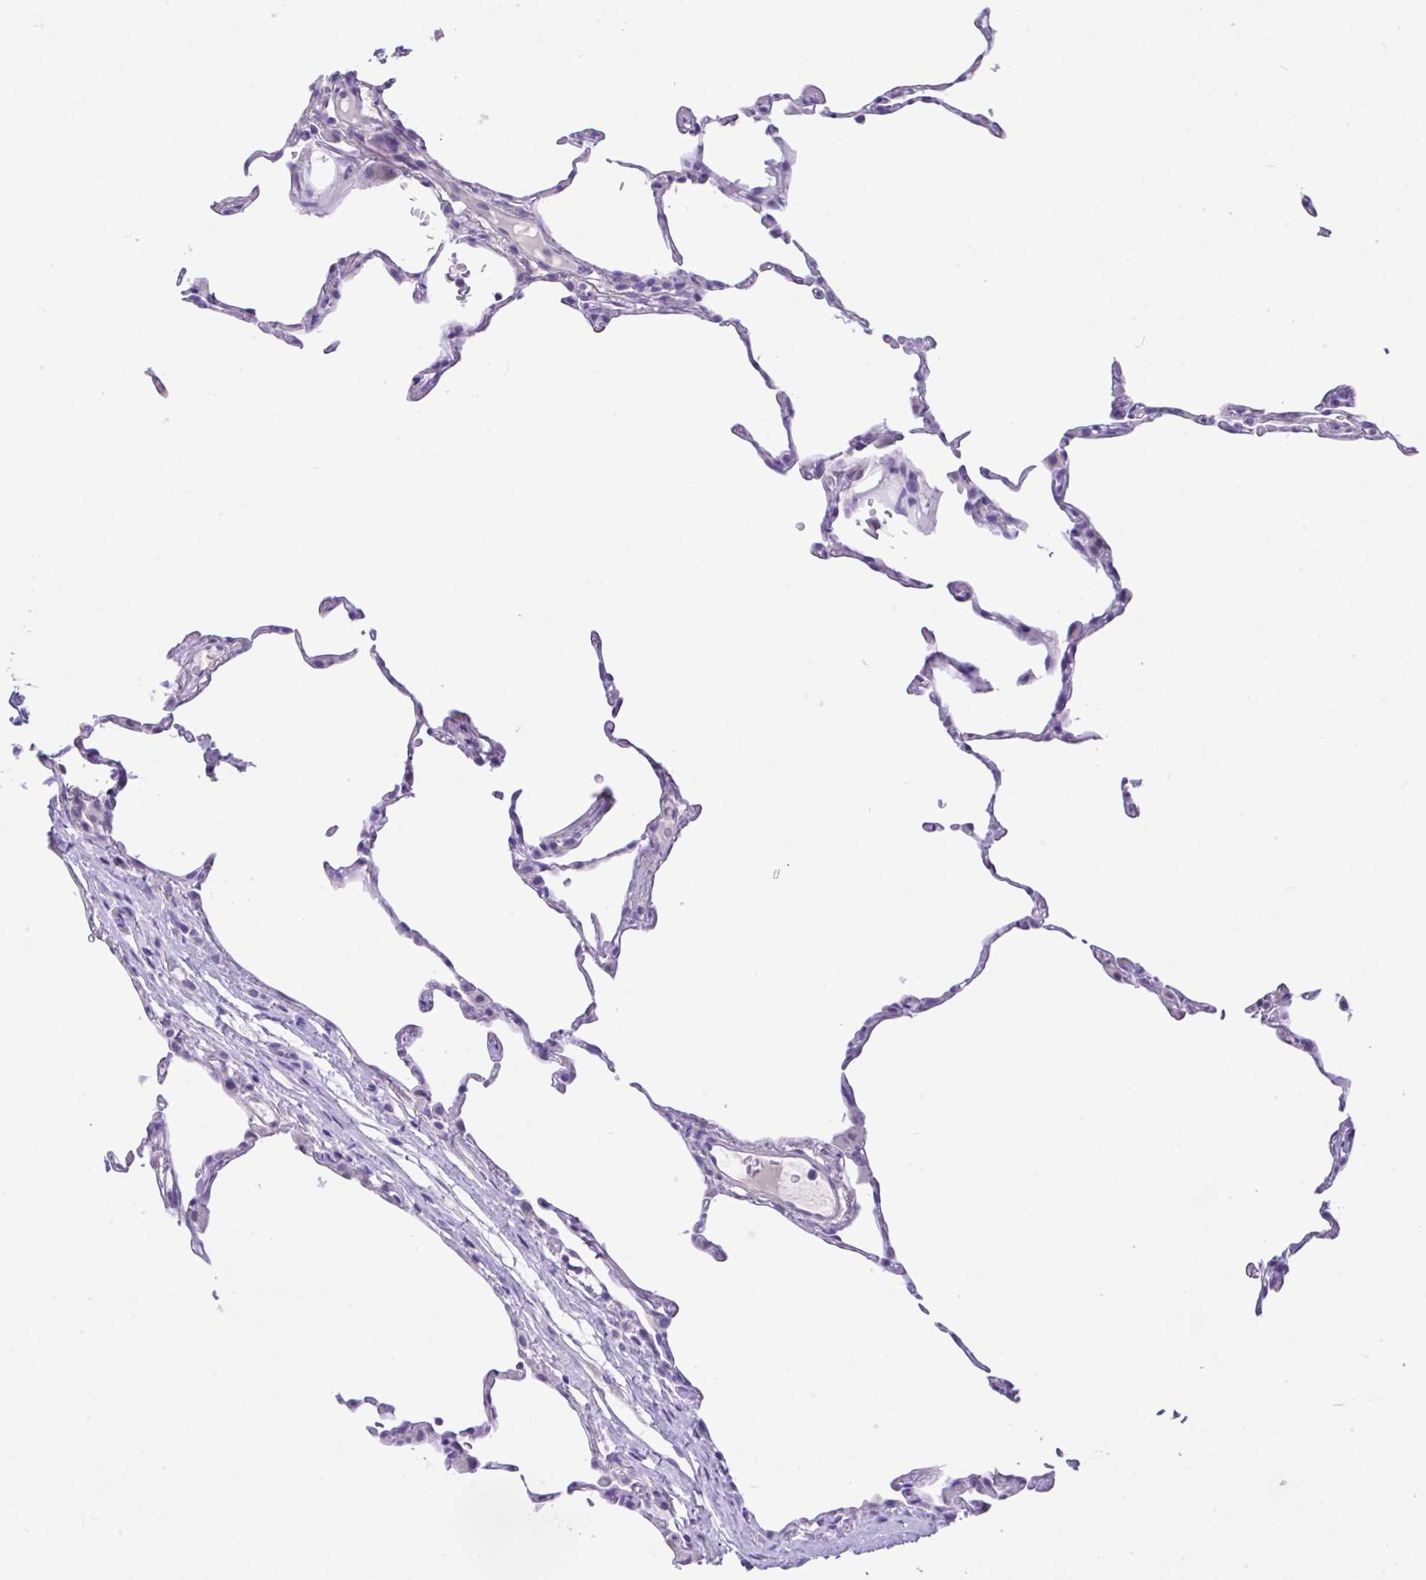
{"staining": {"intensity": "negative", "quantity": "none", "location": "none"}, "tissue": "lung", "cell_type": "Alveolar cells", "image_type": "normal", "snomed": [{"axis": "morphology", "description": "Normal tissue, NOS"}, {"axis": "topography", "description": "Lung"}], "caption": "A micrograph of lung stained for a protein exhibits no brown staining in alveolar cells.", "gene": "ANO4", "patient": {"sex": "female", "age": 57}}